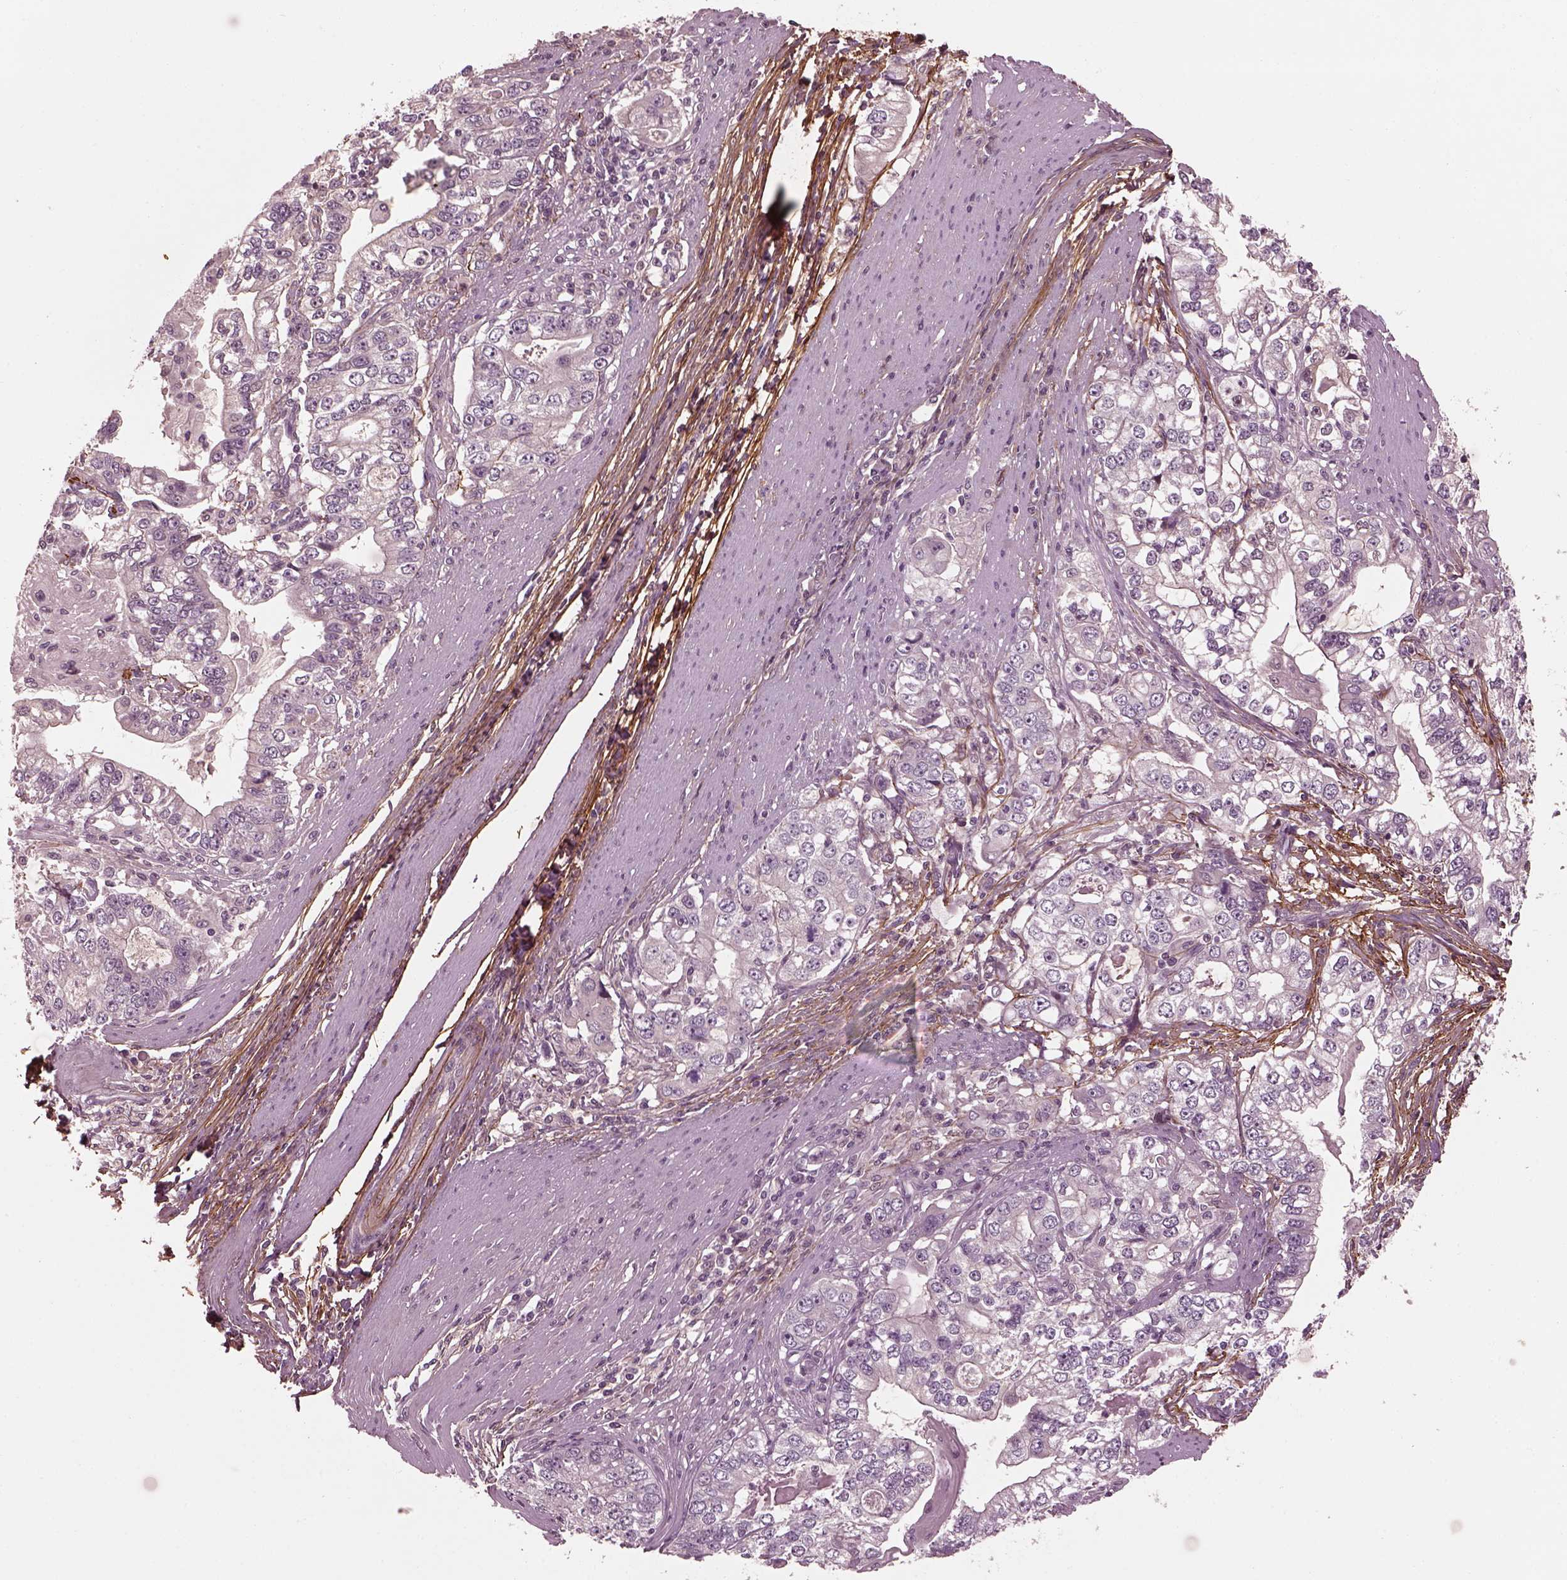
{"staining": {"intensity": "negative", "quantity": "none", "location": "none"}, "tissue": "stomach cancer", "cell_type": "Tumor cells", "image_type": "cancer", "snomed": [{"axis": "morphology", "description": "Adenocarcinoma, NOS"}, {"axis": "topography", "description": "Stomach, lower"}], "caption": "DAB immunohistochemical staining of adenocarcinoma (stomach) exhibits no significant expression in tumor cells.", "gene": "EFEMP1", "patient": {"sex": "female", "age": 72}}